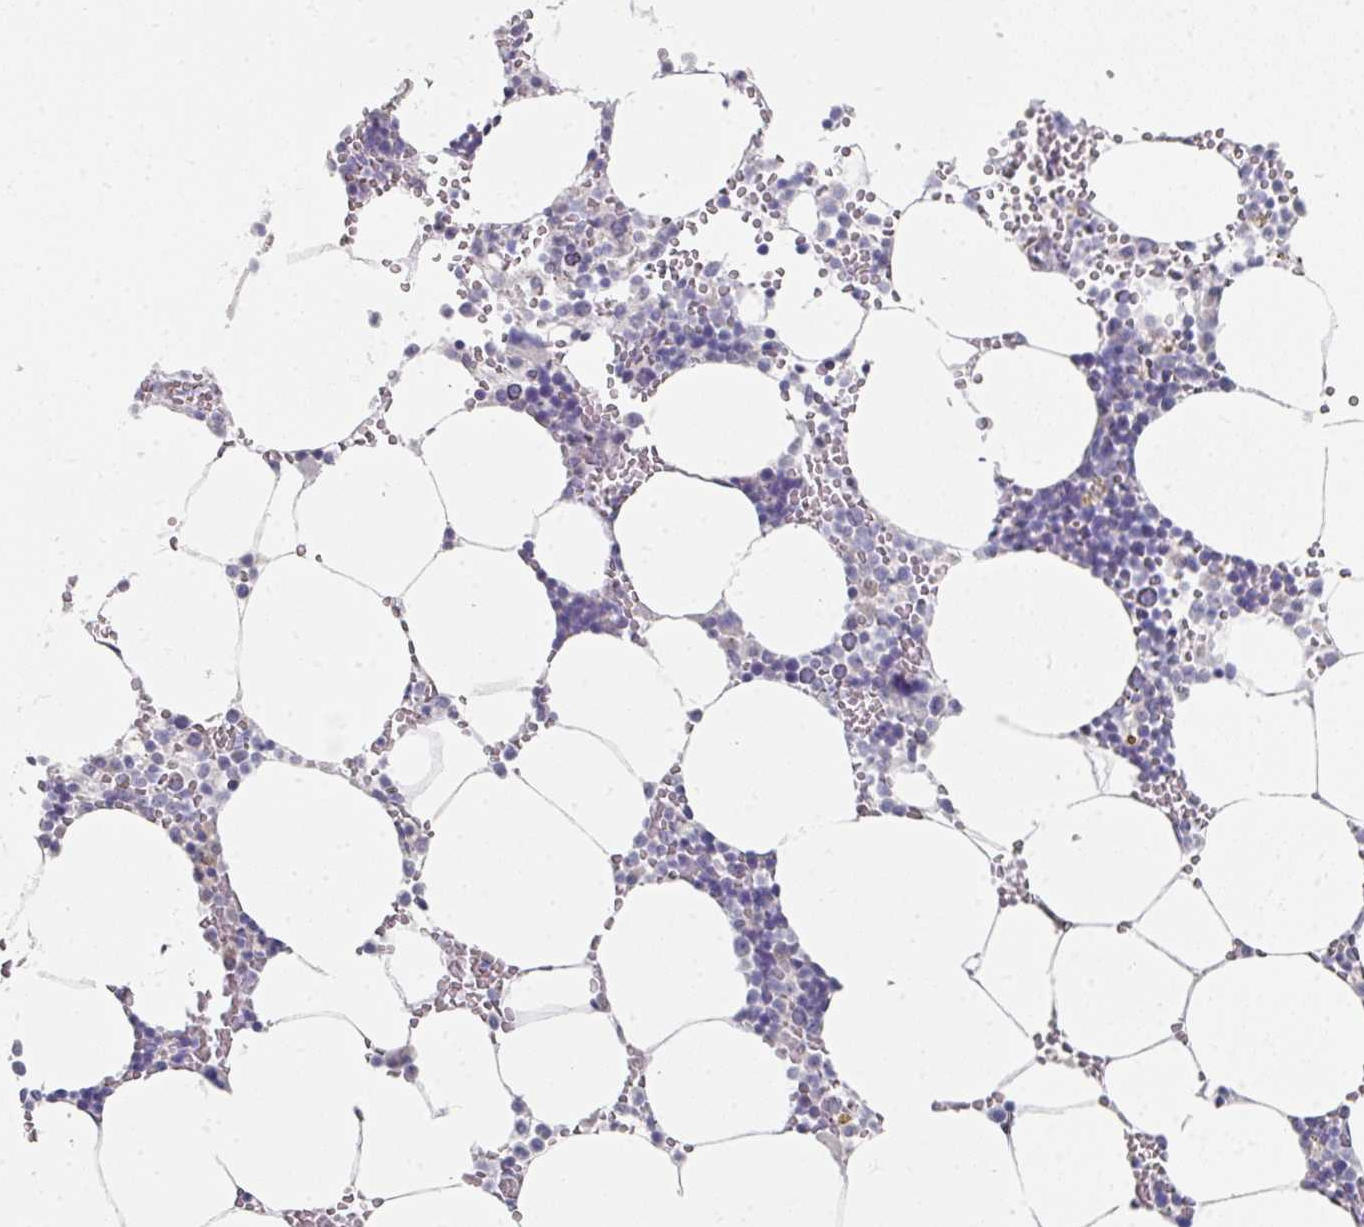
{"staining": {"intensity": "negative", "quantity": "none", "location": "none"}, "tissue": "bone marrow", "cell_type": "Hematopoietic cells", "image_type": "normal", "snomed": [{"axis": "morphology", "description": "Normal tissue, NOS"}, {"axis": "topography", "description": "Bone marrow"}], "caption": "This is an immunohistochemistry image of benign human bone marrow. There is no expression in hematopoietic cells.", "gene": "NT5C1A", "patient": {"sex": "male", "age": 70}}